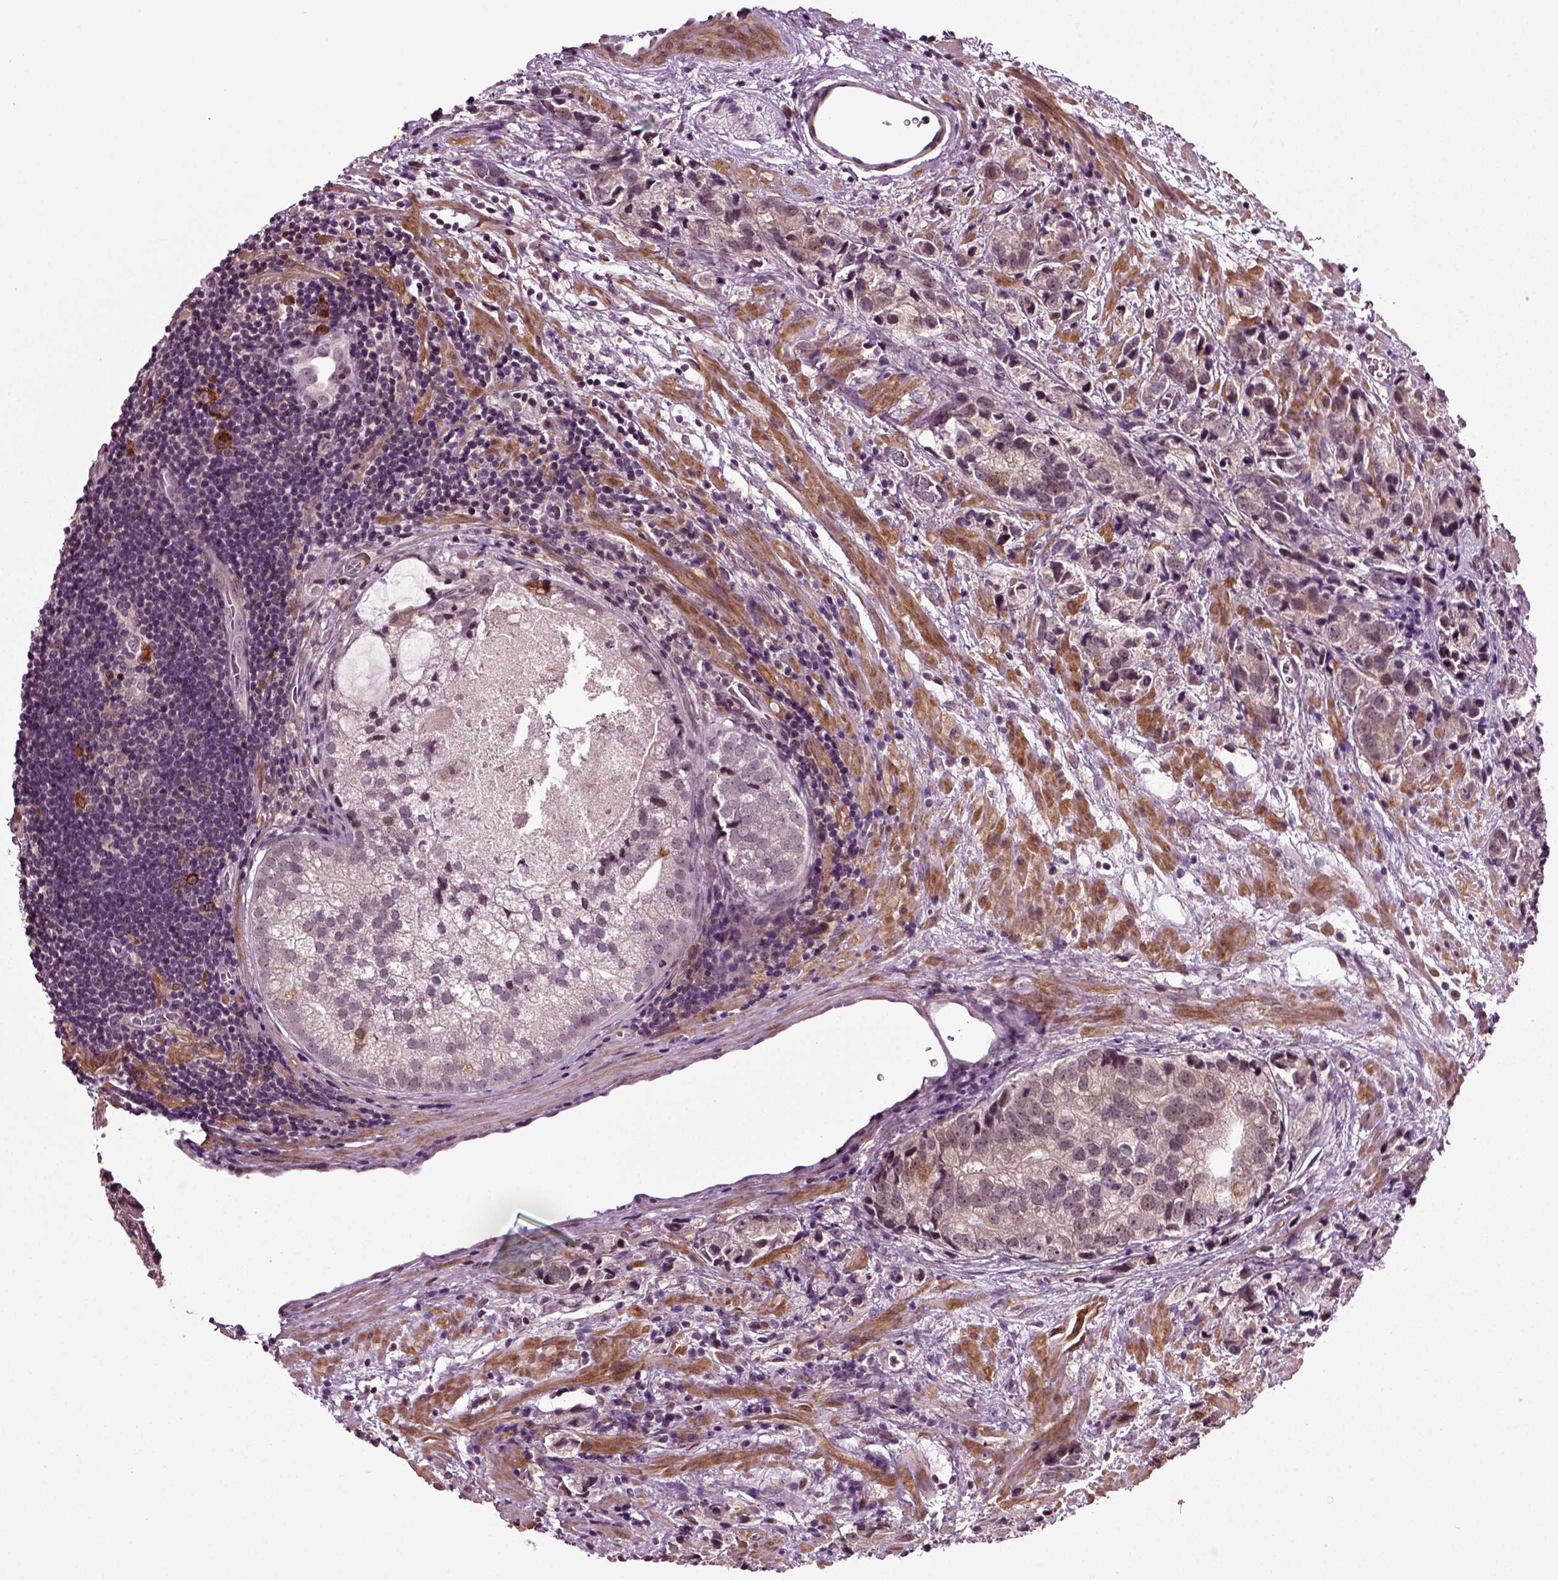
{"staining": {"intensity": "negative", "quantity": "none", "location": "none"}, "tissue": "prostate cancer", "cell_type": "Tumor cells", "image_type": "cancer", "snomed": [{"axis": "morphology", "description": "Adenocarcinoma, NOS"}, {"axis": "topography", "description": "Prostate and seminal vesicle, NOS"}], "caption": "Protein analysis of prostate adenocarcinoma shows no significant staining in tumor cells.", "gene": "KNSTRN", "patient": {"sex": "male", "age": 63}}